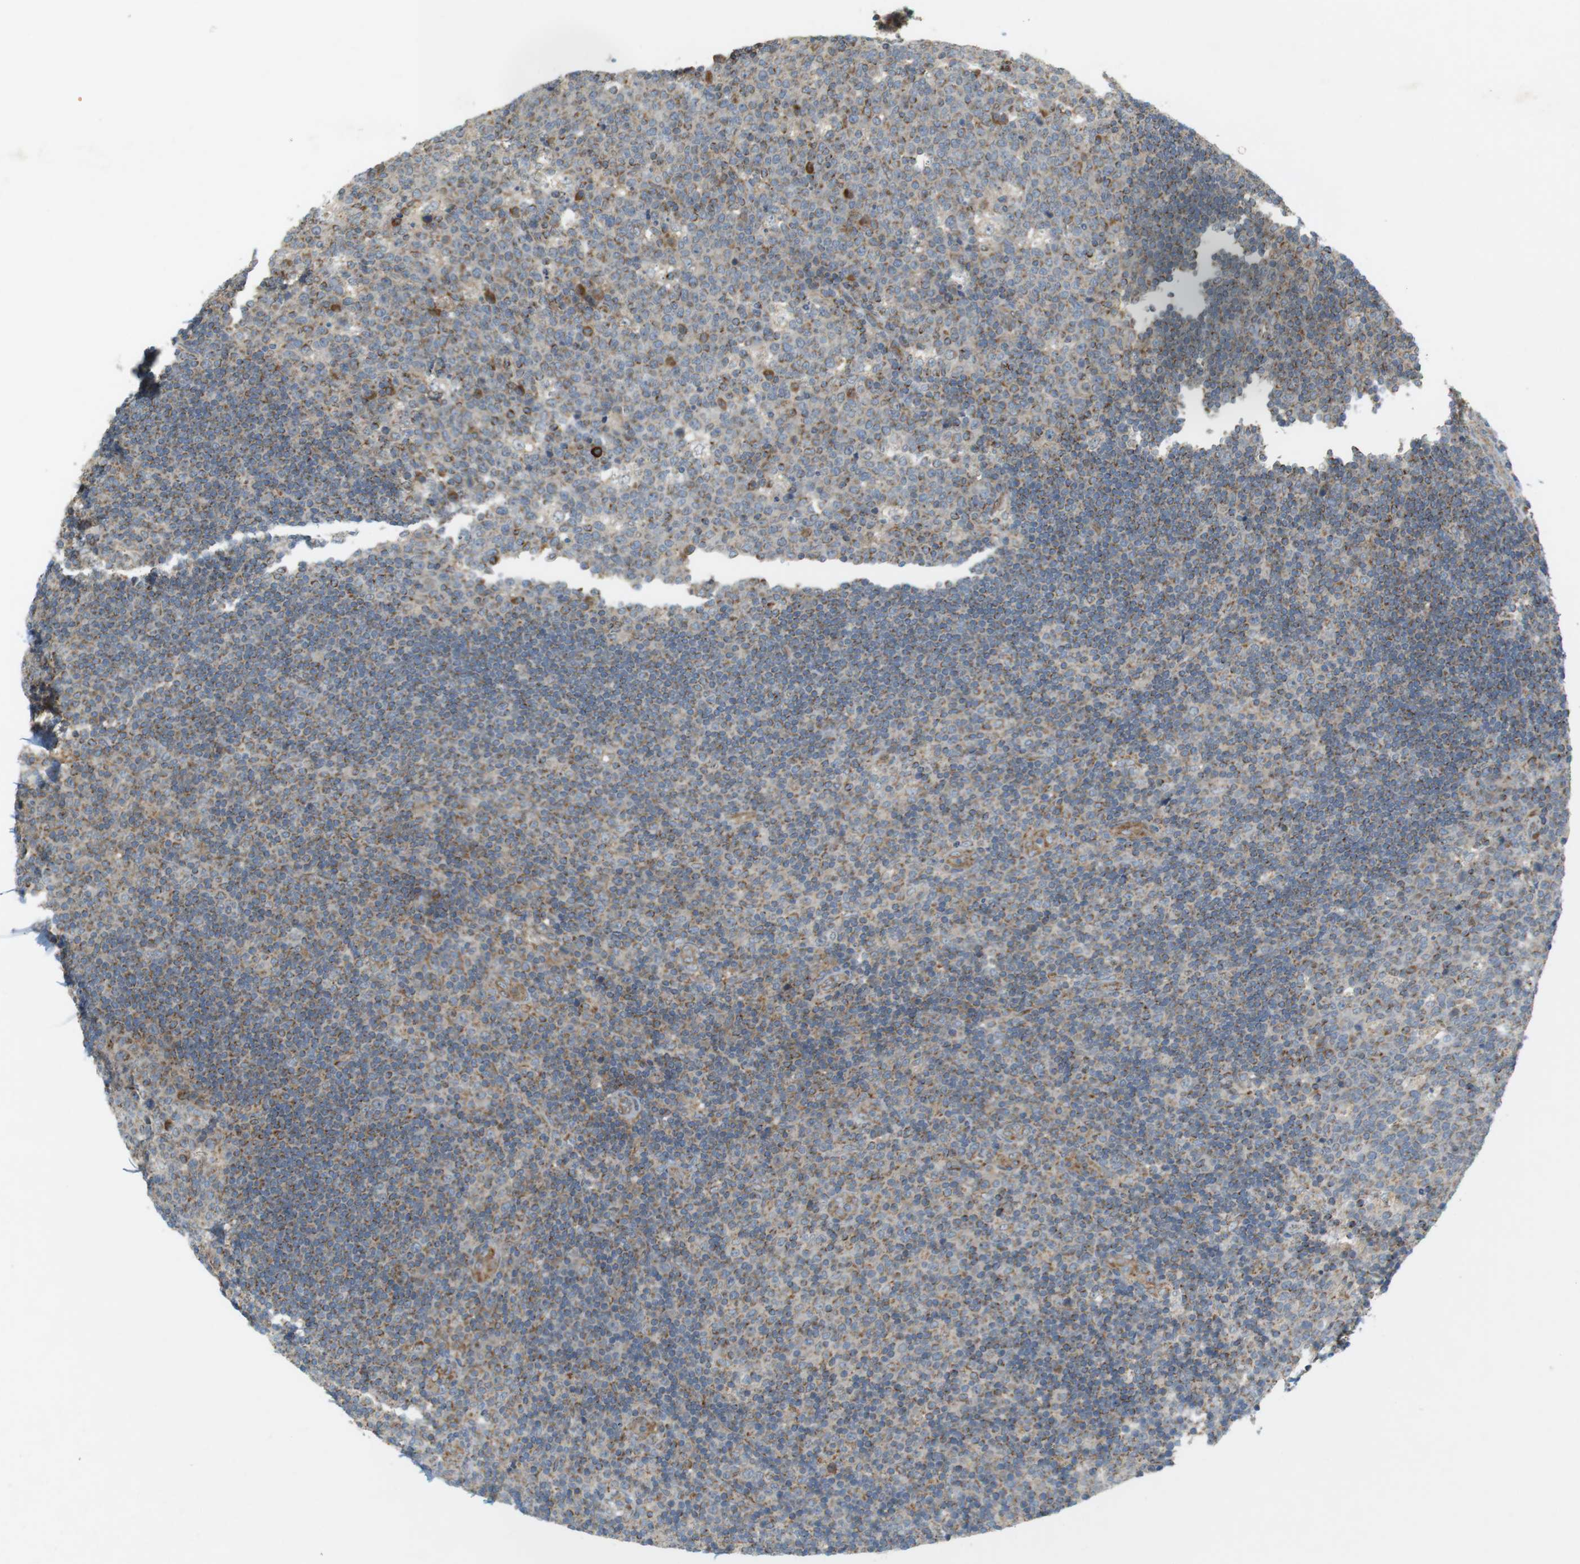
{"staining": {"intensity": "moderate", "quantity": "<25%", "location": "cytoplasmic/membranous"}, "tissue": "lymph node", "cell_type": "Germinal center cells", "image_type": "normal", "snomed": [{"axis": "morphology", "description": "Normal tissue, NOS"}, {"axis": "topography", "description": "Lymph node"}, {"axis": "topography", "description": "Salivary gland"}], "caption": "Lymph node stained with DAB (3,3'-diaminobenzidine) immunohistochemistry (IHC) displays low levels of moderate cytoplasmic/membranous expression in about <25% of germinal center cells.", "gene": "SLC41A1", "patient": {"sex": "male", "age": 8}}